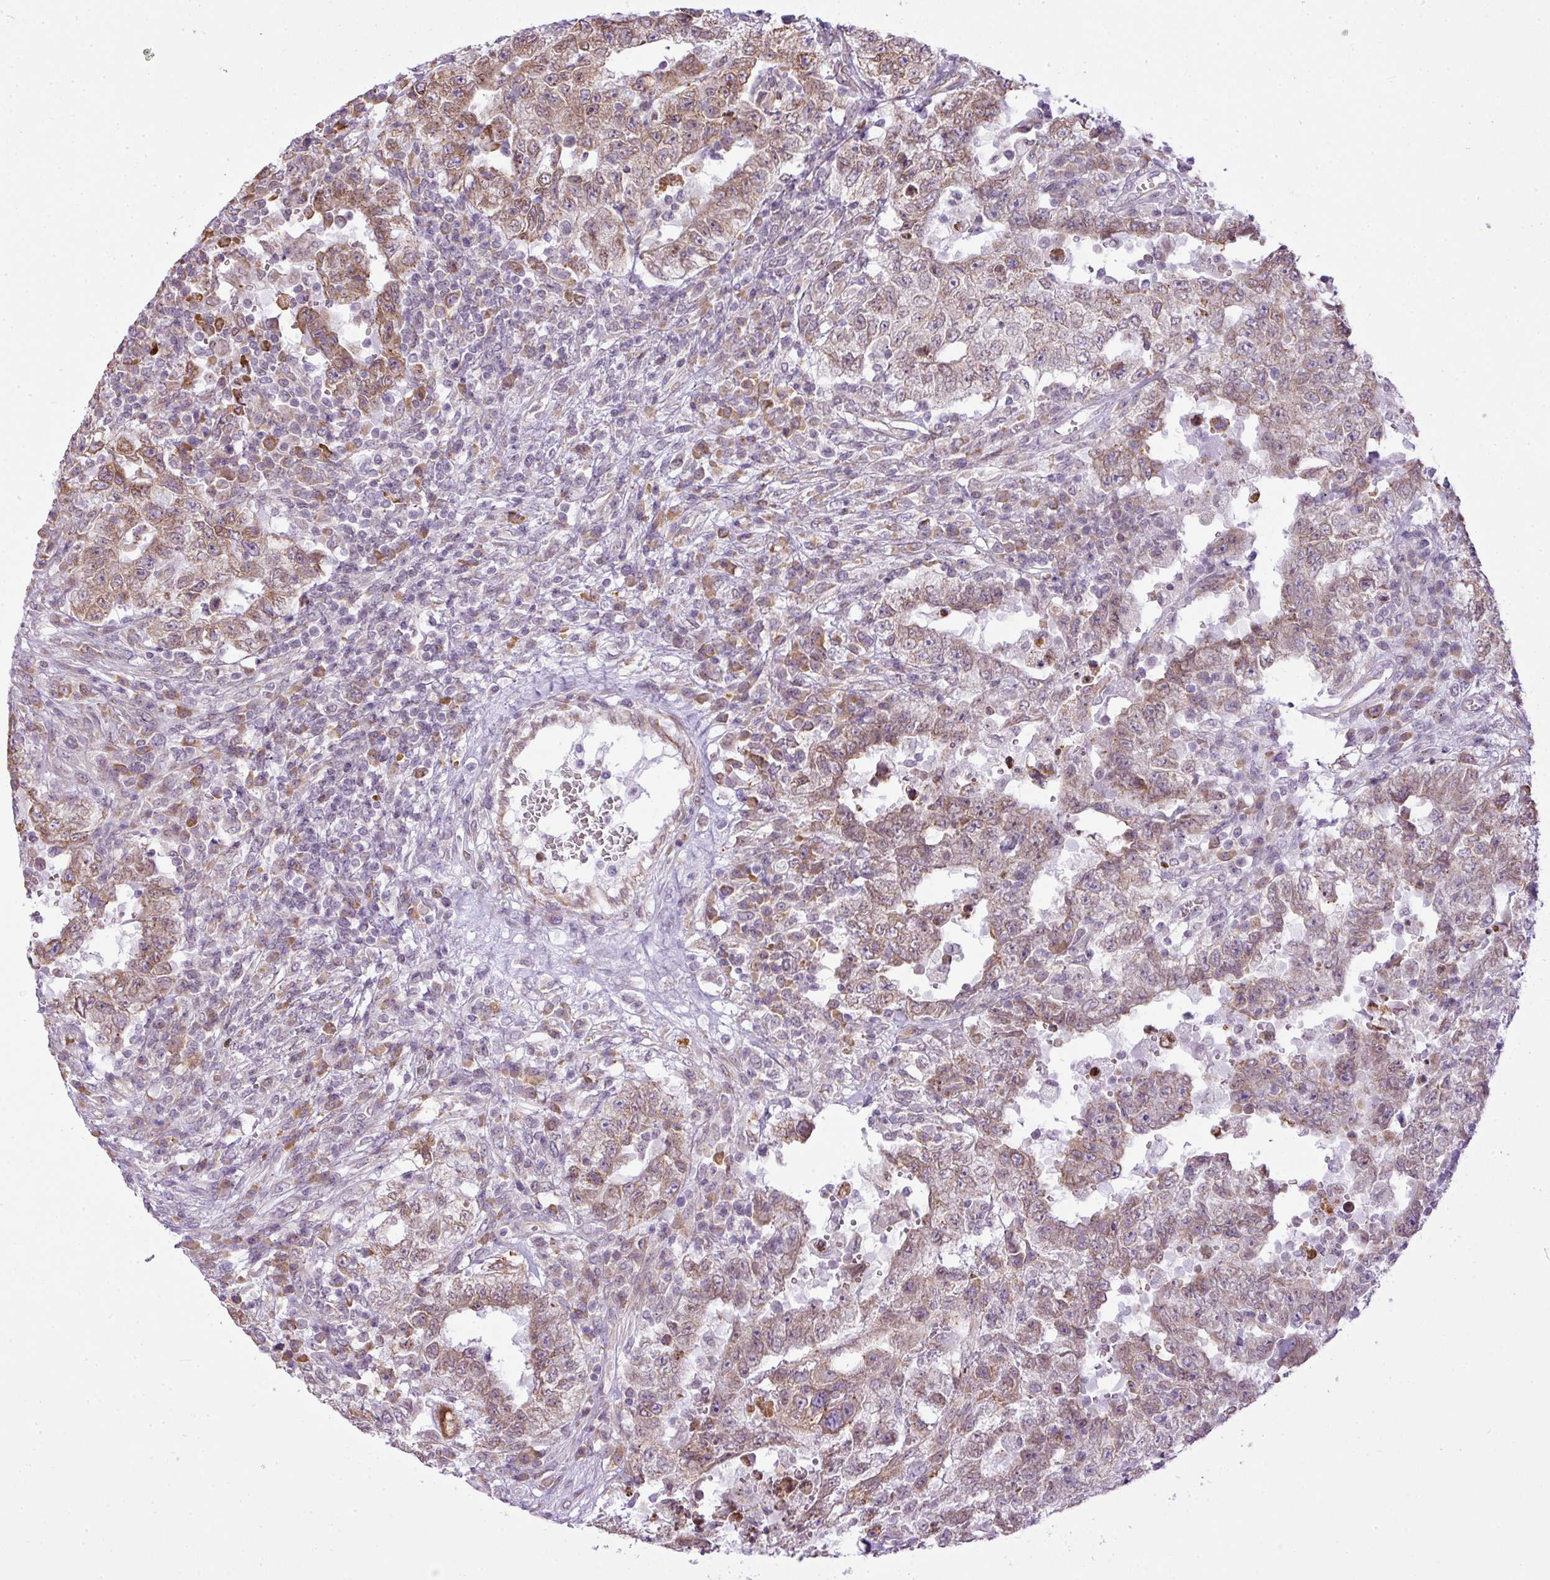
{"staining": {"intensity": "weak", "quantity": ">75%", "location": "cytoplasmic/membranous,nuclear"}, "tissue": "testis cancer", "cell_type": "Tumor cells", "image_type": "cancer", "snomed": [{"axis": "morphology", "description": "Carcinoma, Embryonal, NOS"}, {"axis": "topography", "description": "Testis"}], "caption": "Immunohistochemistry histopathology image of human testis cancer stained for a protein (brown), which exhibits low levels of weak cytoplasmic/membranous and nuclear staining in about >75% of tumor cells.", "gene": "COX18", "patient": {"sex": "male", "age": 26}}